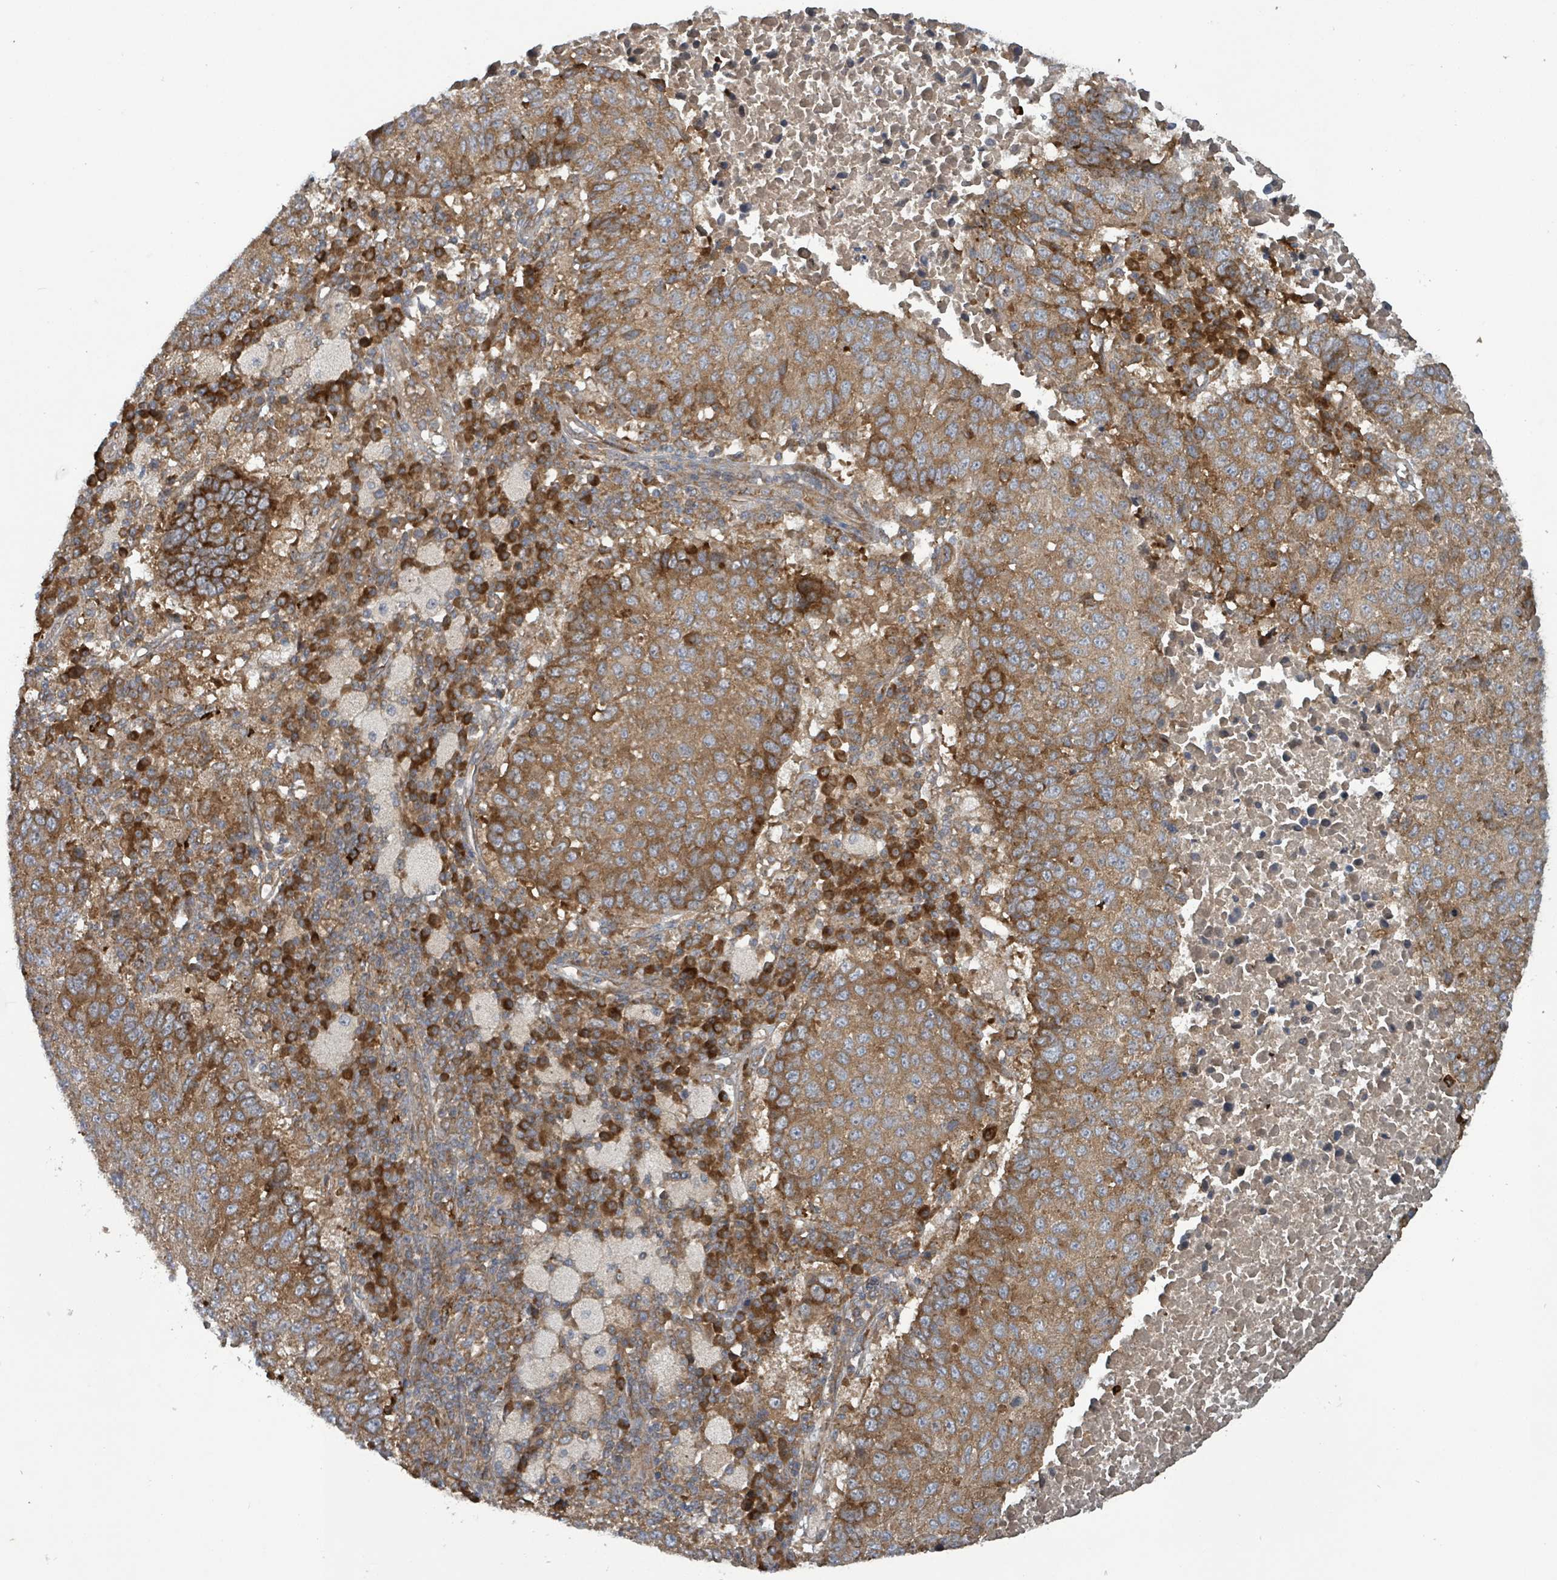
{"staining": {"intensity": "moderate", "quantity": ">75%", "location": "cytoplasmic/membranous"}, "tissue": "lung cancer", "cell_type": "Tumor cells", "image_type": "cancer", "snomed": [{"axis": "morphology", "description": "Squamous cell carcinoma, NOS"}, {"axis": "topography", "description": "Lung"}], "caption": "Immunohistochemical staining of human squamous cell carcinoma (lung) shows medium levels of moderate cytoplasmic/membranous positivity in about >75% of tumor cells.", "gene": "OR51E1", "patient": {"sex": "male", "age": 73}}